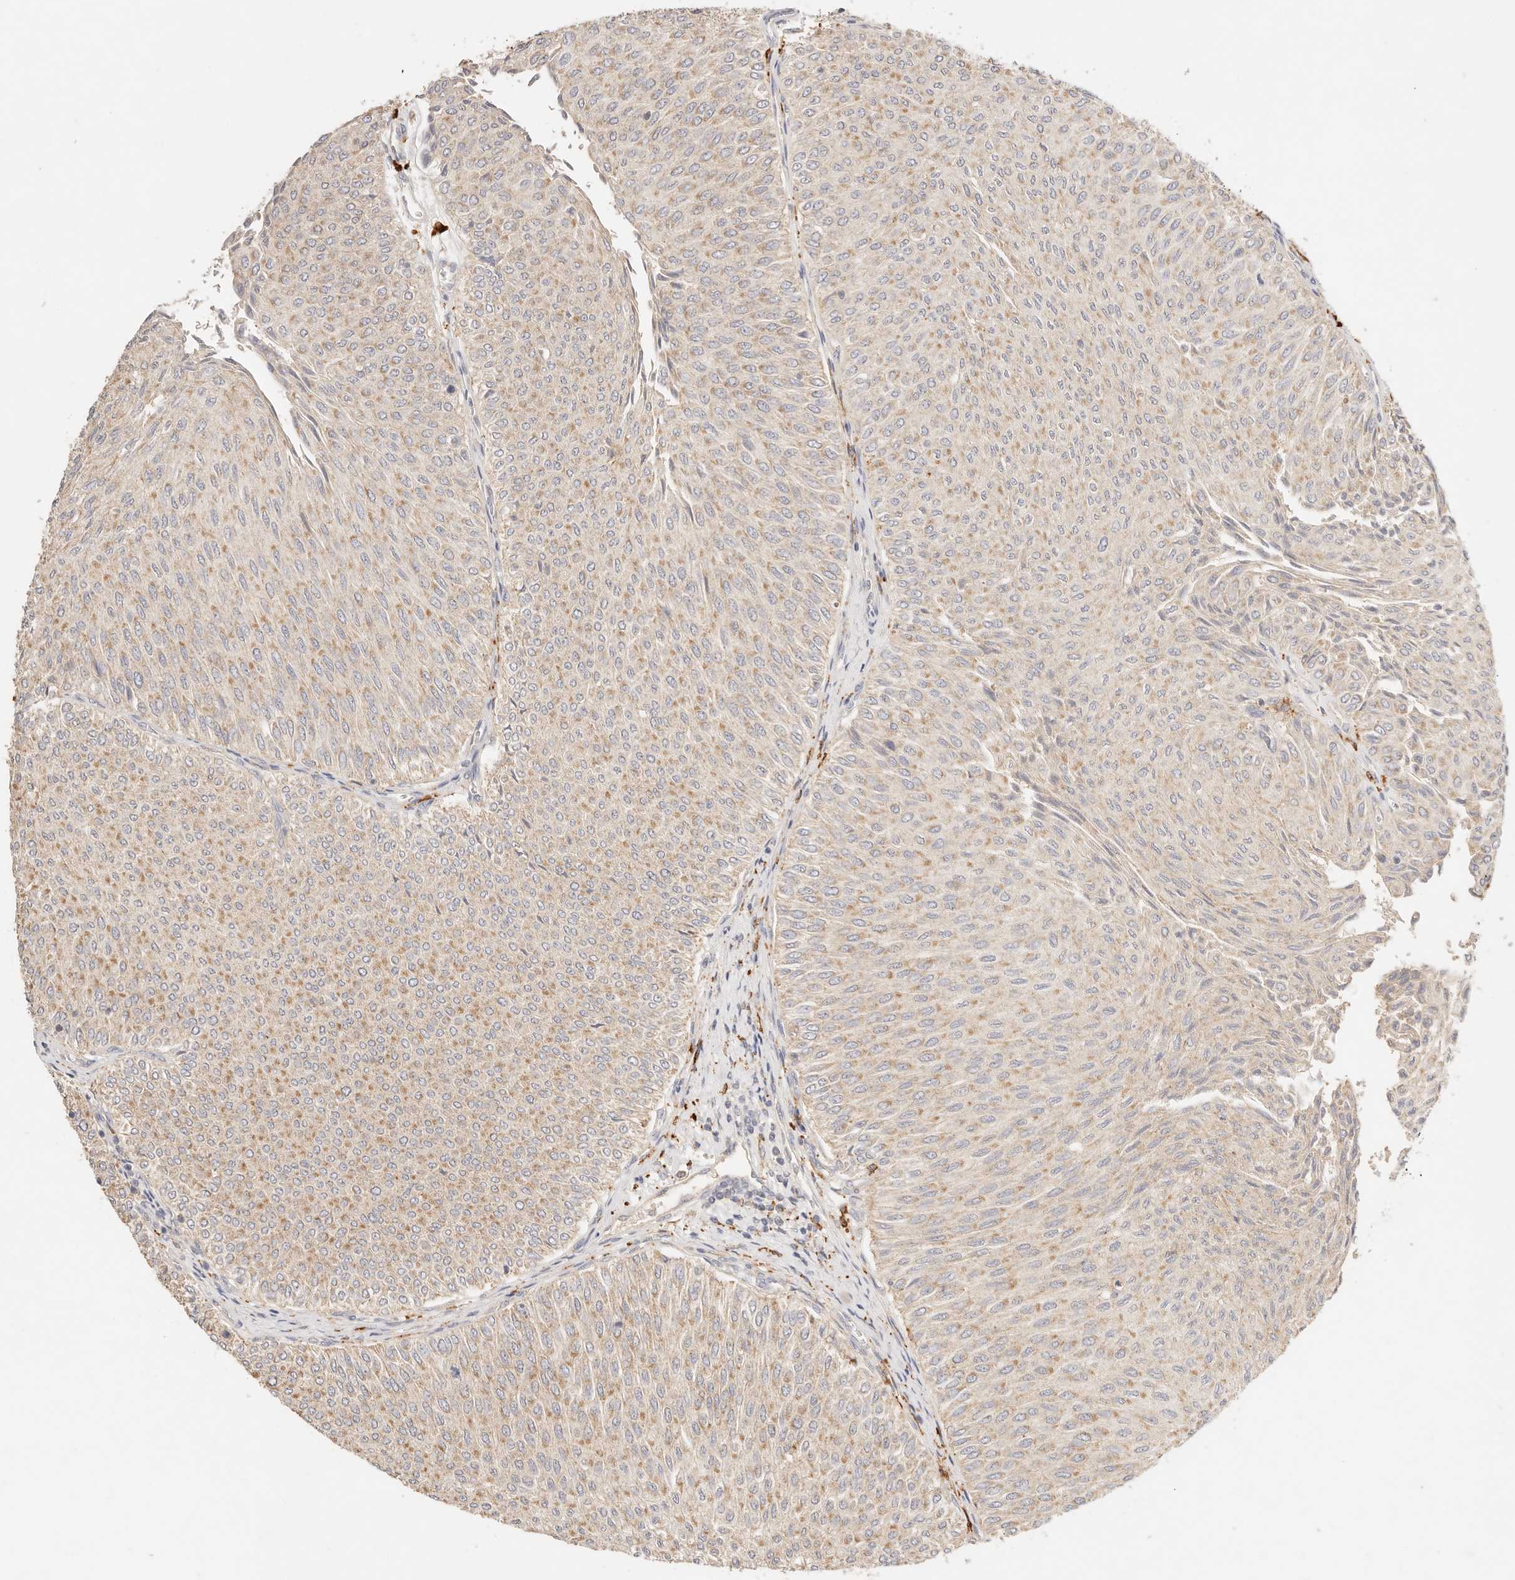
{"staining": {"intensity": "moderate", "quantity": ">75%", "location": "cytoplasmic/membranous"}, "tissue": "urothelial cancer", "cell_type": "Tumor cells", "image_type": "cancer", "snomed": [{"axis": "morphology", "description": "Urothelial carcinoma, Low grade"}, {"axis": "topography", "description": "Urinary bladder"}], "caption": "Protein analysis of urothelial cancer tissue reveals moderate cytoplasmic/membranous positivity in about >75% of tumor cells.", "gene": "HK2", "patient": {"sex": "male", "age": 78}}